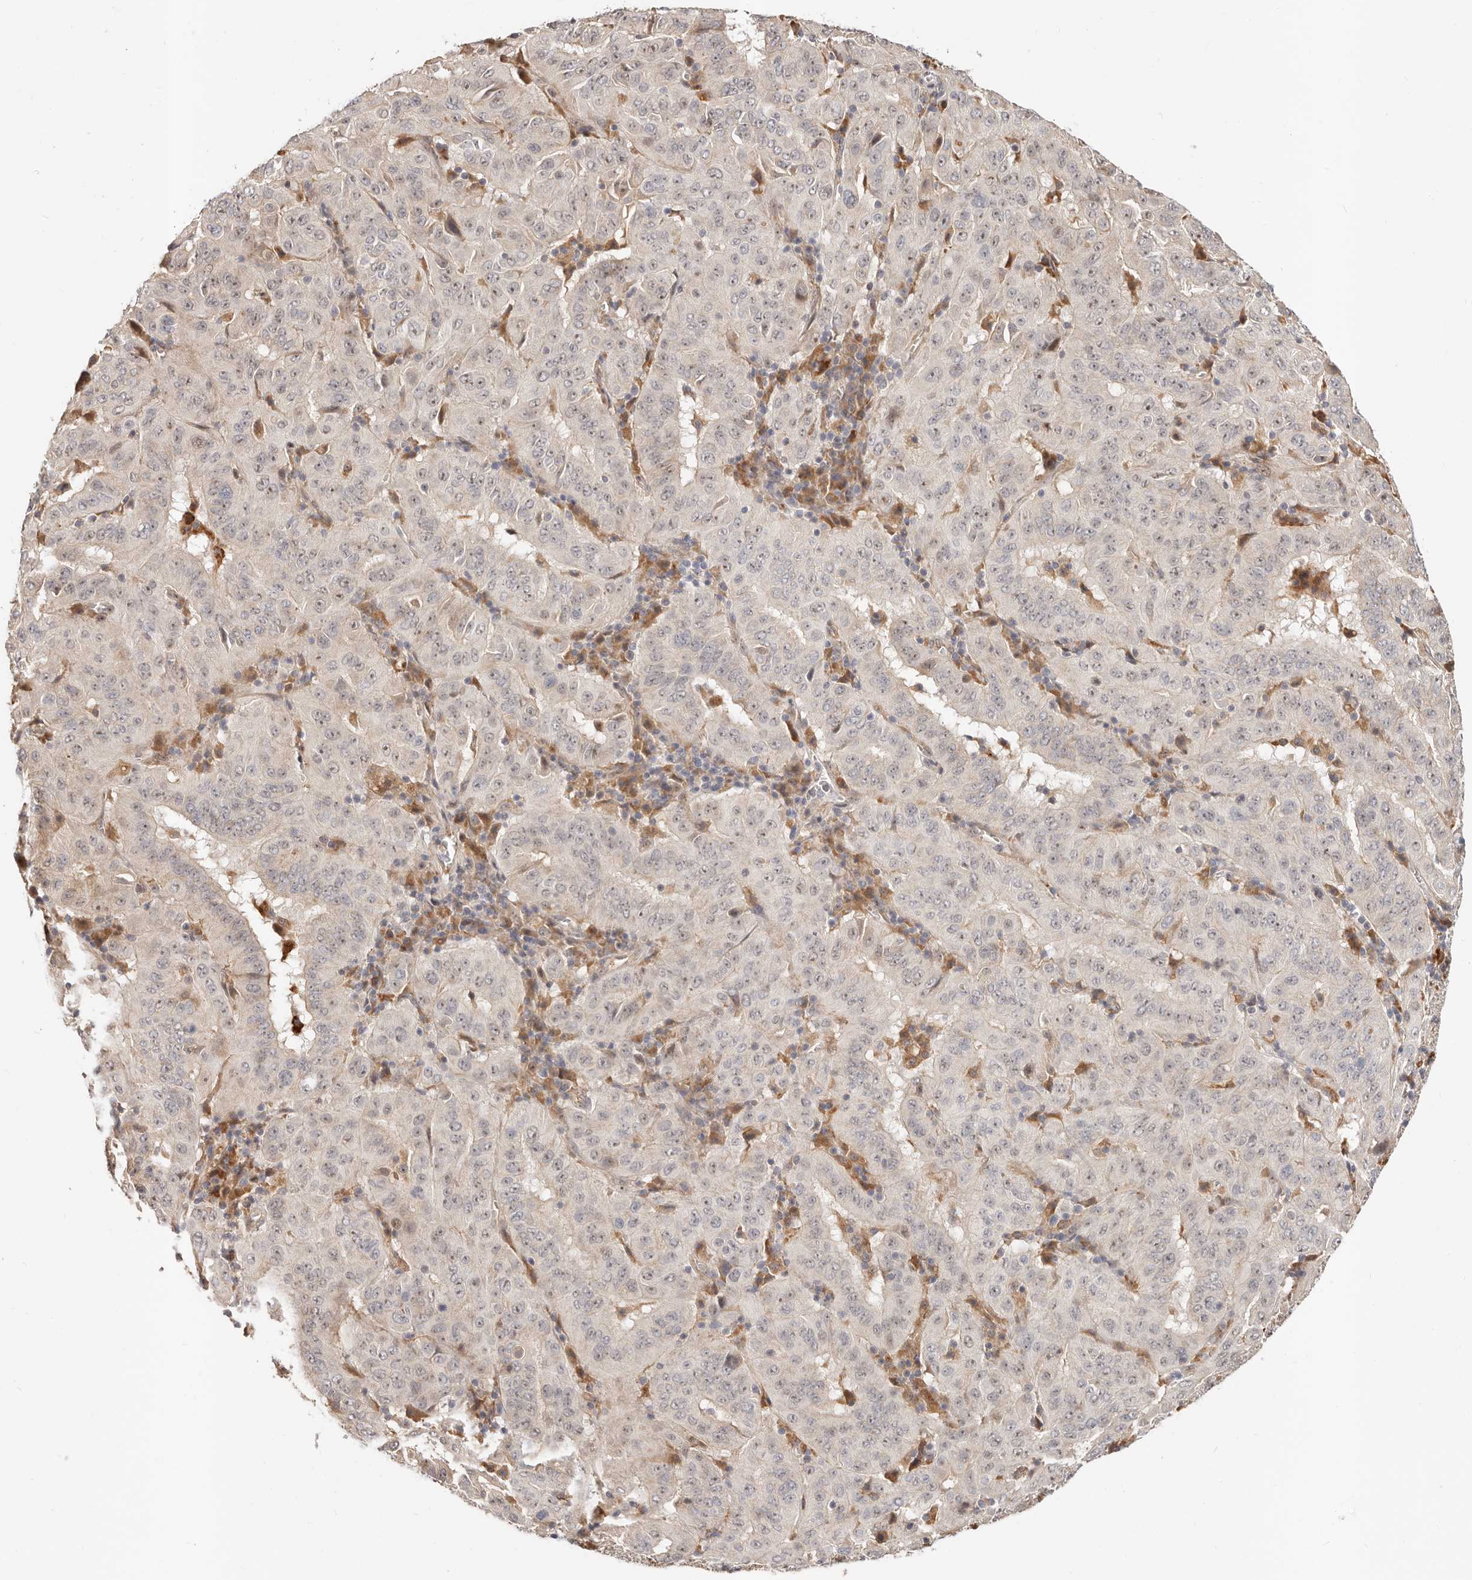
{"staining": {"intensity": "negative", "quantity": "none", "location": "none"}, "tissue": "pancreatic cancer", "cell_type": "Tumor cells", "image_type": "cancer", "snomed": [{"axis": "morphology", "description": "Adenocarcinoma, NOS"}, {"axis": "topography", "description": "Pancreas"}], "caption": "Protein analysis of pancreatic adenocarcinoma exhibits no significant expression in tumor cells. (DAB IHC, high magnification).", "gene": "ZRANB1", "patient": {"sex": "male", "age": 63}}